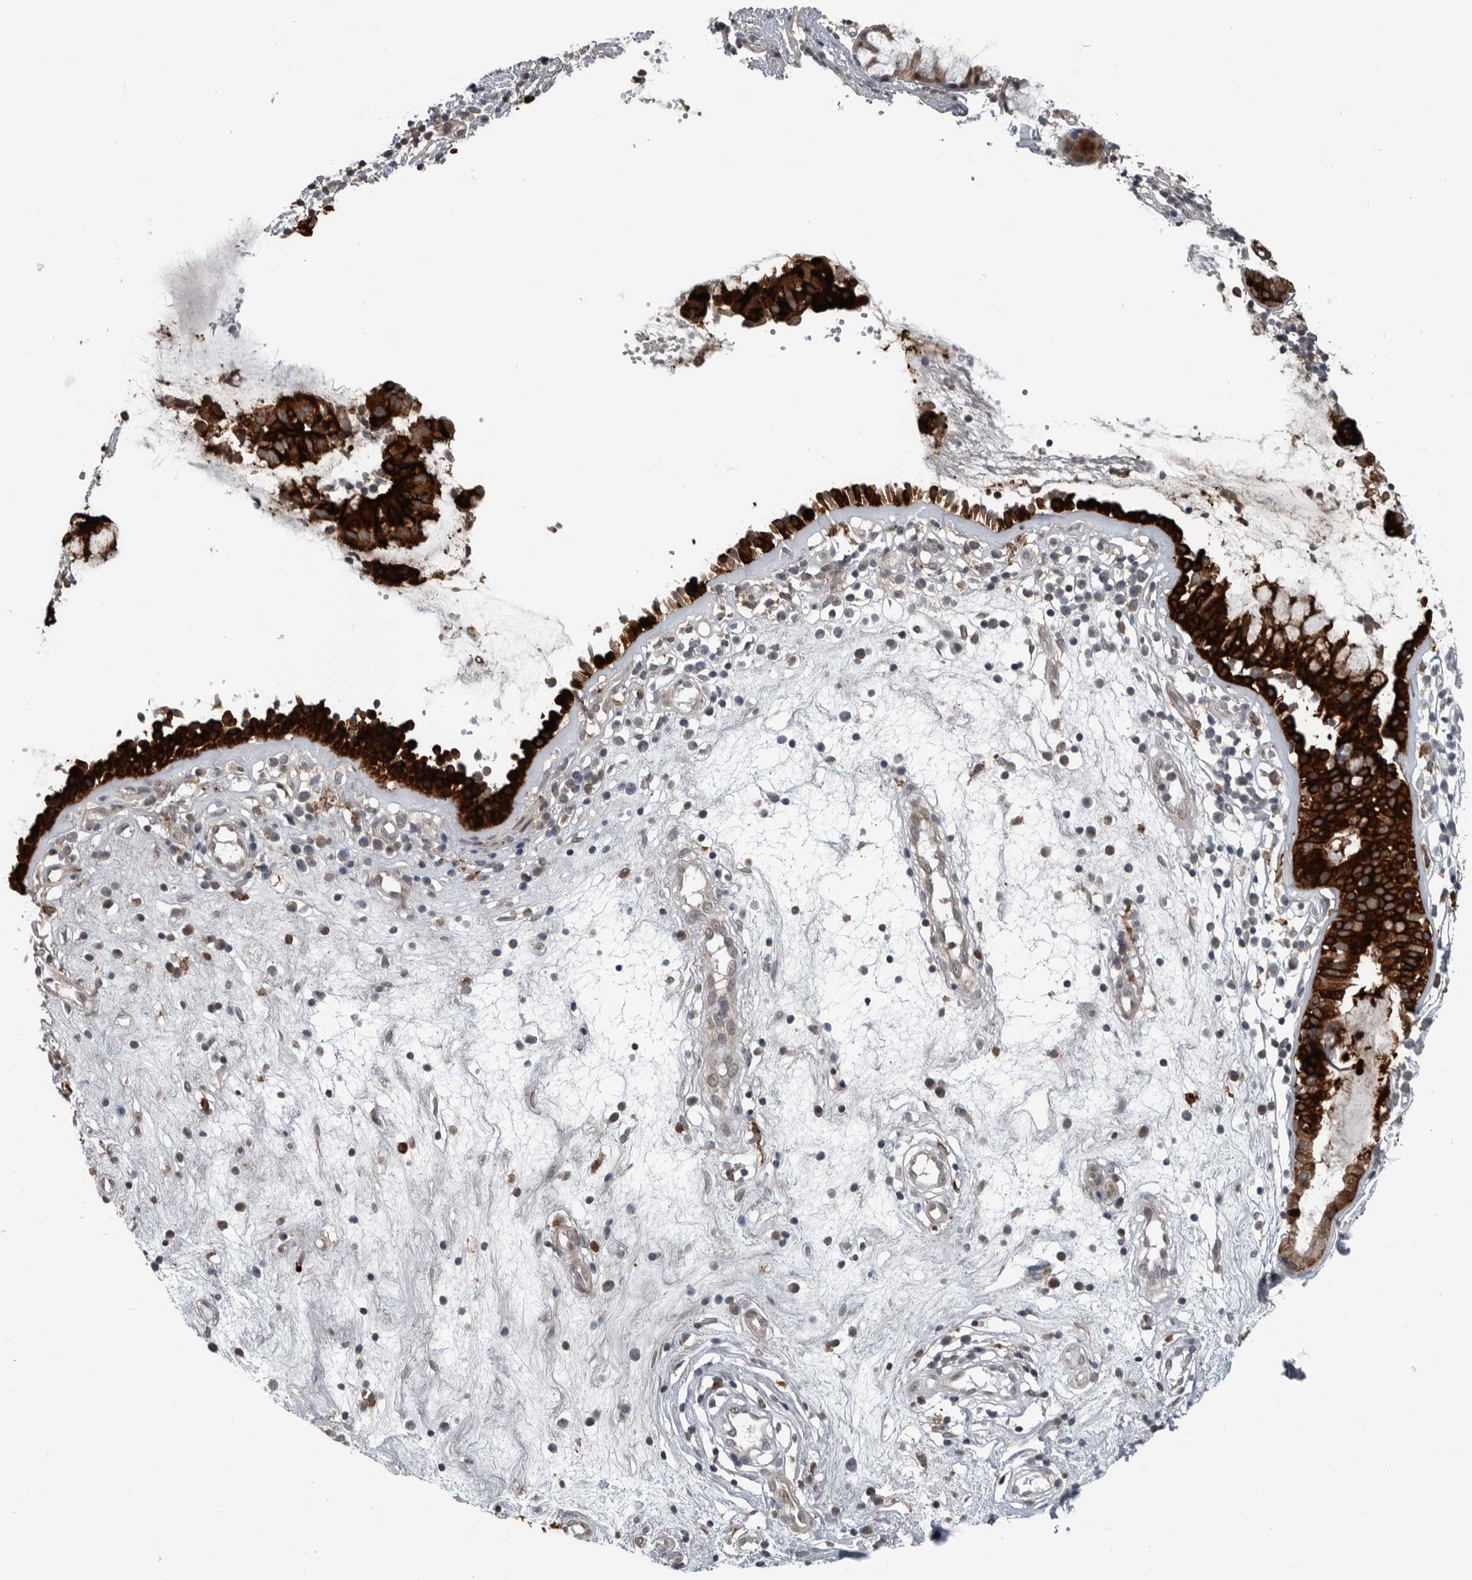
{"staining": {"intensity": "strong", "quantity": ">75%", "location": "cytoplasmic/membranous"}, "tissue": "nasopharynx", "cell_type": "Respiratory epithelial cells", "image_type": "normal", "snomed": [{"axis": "morphology", "description": "Normal tissue, NOS"}, {"axis": "topography", "description": "Nasopharynx"}], "caption": "The histopathology image shows immunohistochemical staining of unremarkable nasopharynx. There is strong cytoplasmic/membranous positivity is appreciated in about >75% of respiratory epithelial cells. Nuclei are stained in blue.", "gene": "FAAP100", "patient": {"sex": "female", "age": 39}}